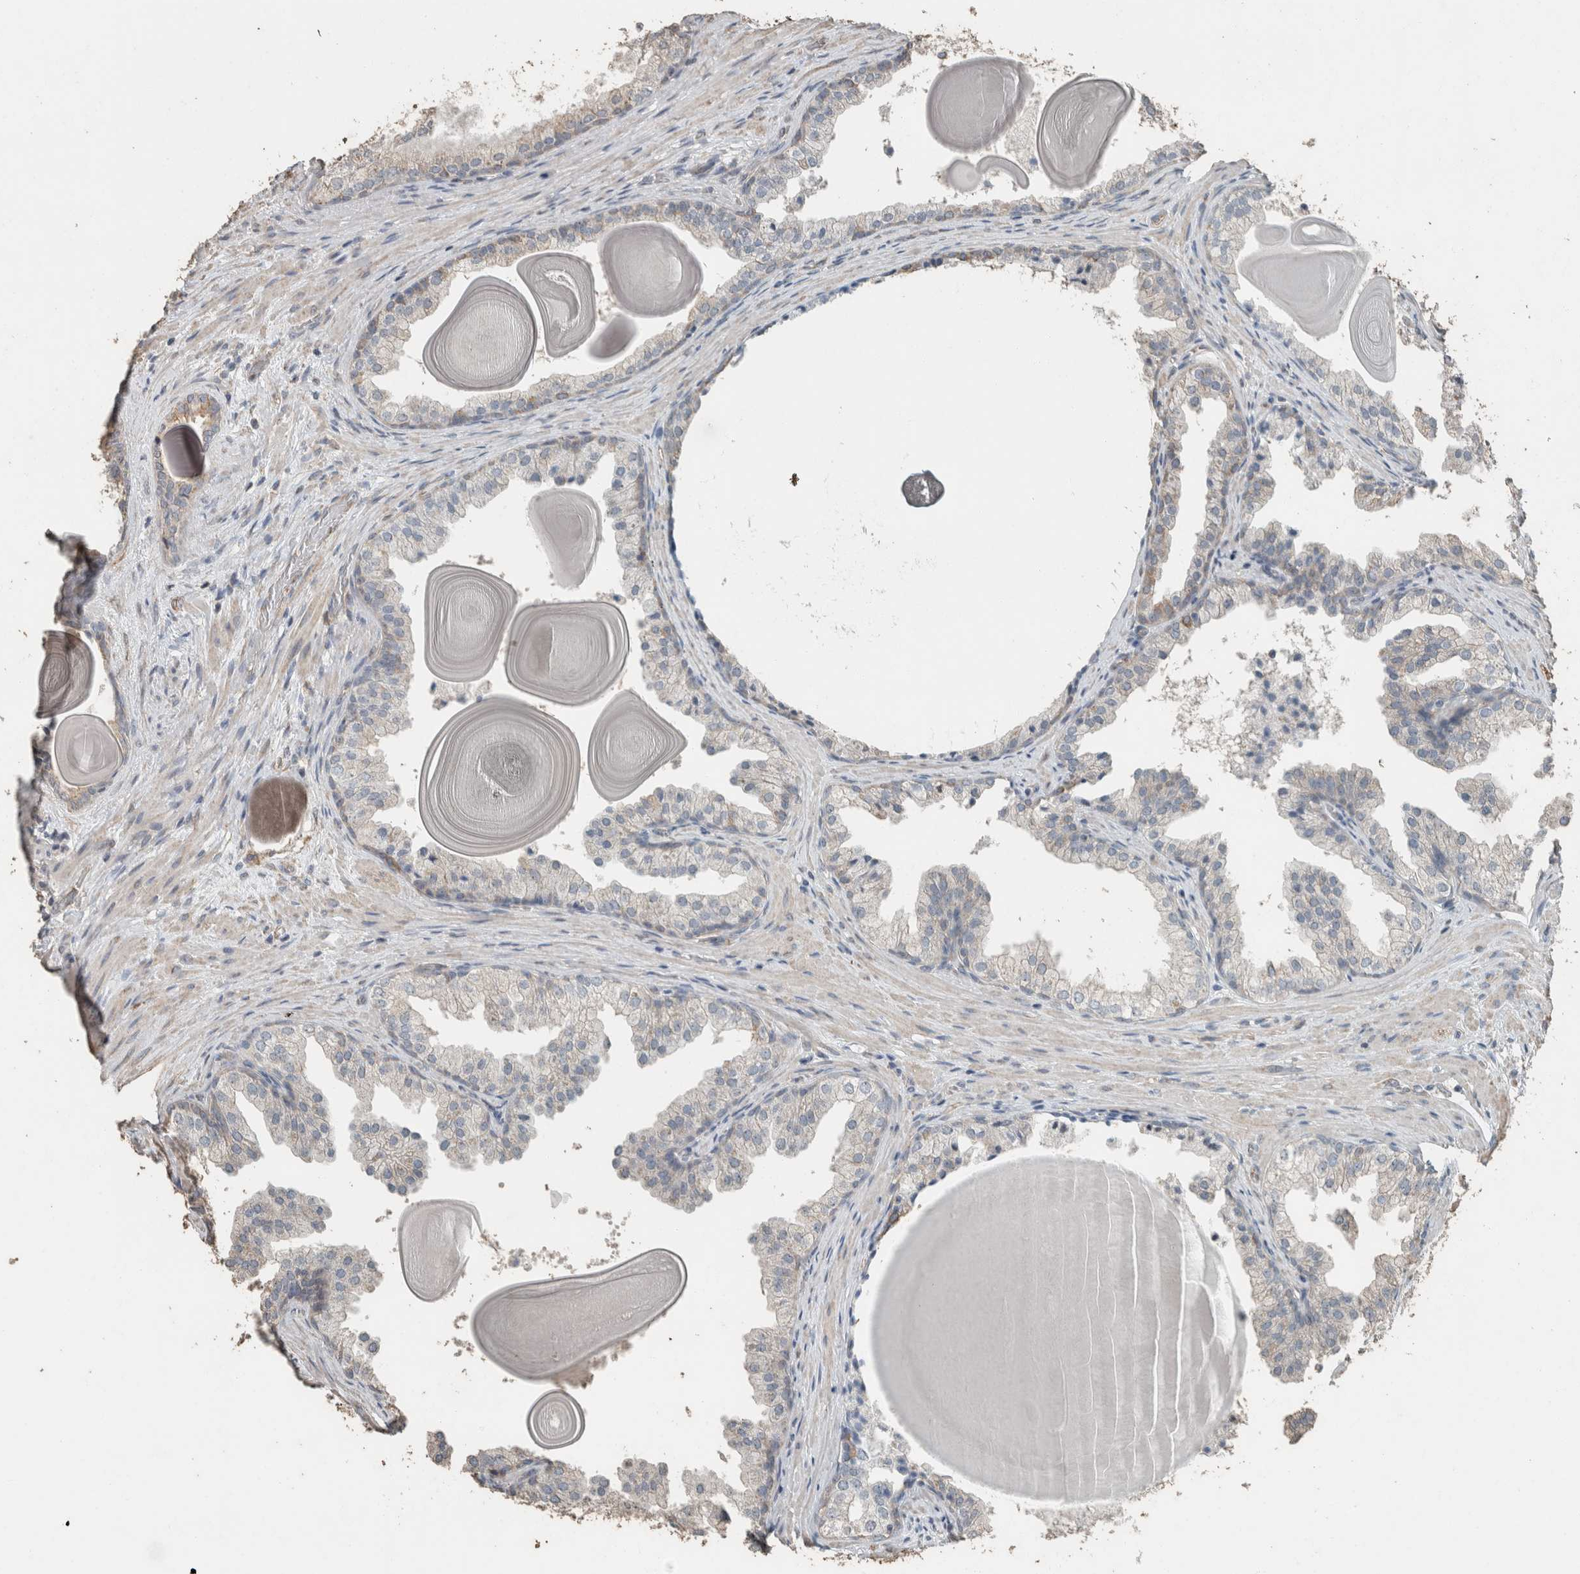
{"staining": {"intensity": "negative", "quantity": "none", "location": "none"}, "tissue": "prostate", "cell_type": "Glandular cells", "image_type": "normal", "snomed": [{"axis": "morphology", "description": "Normal tissue, NOS"}, {"axis": "topography", "description": "Prostate"}], "caption": "IHC of unremarkable prostate shows no staining in glandular cells.", "gene": "ACVR2B", "patient": {"sex": "male", "age": 48}}